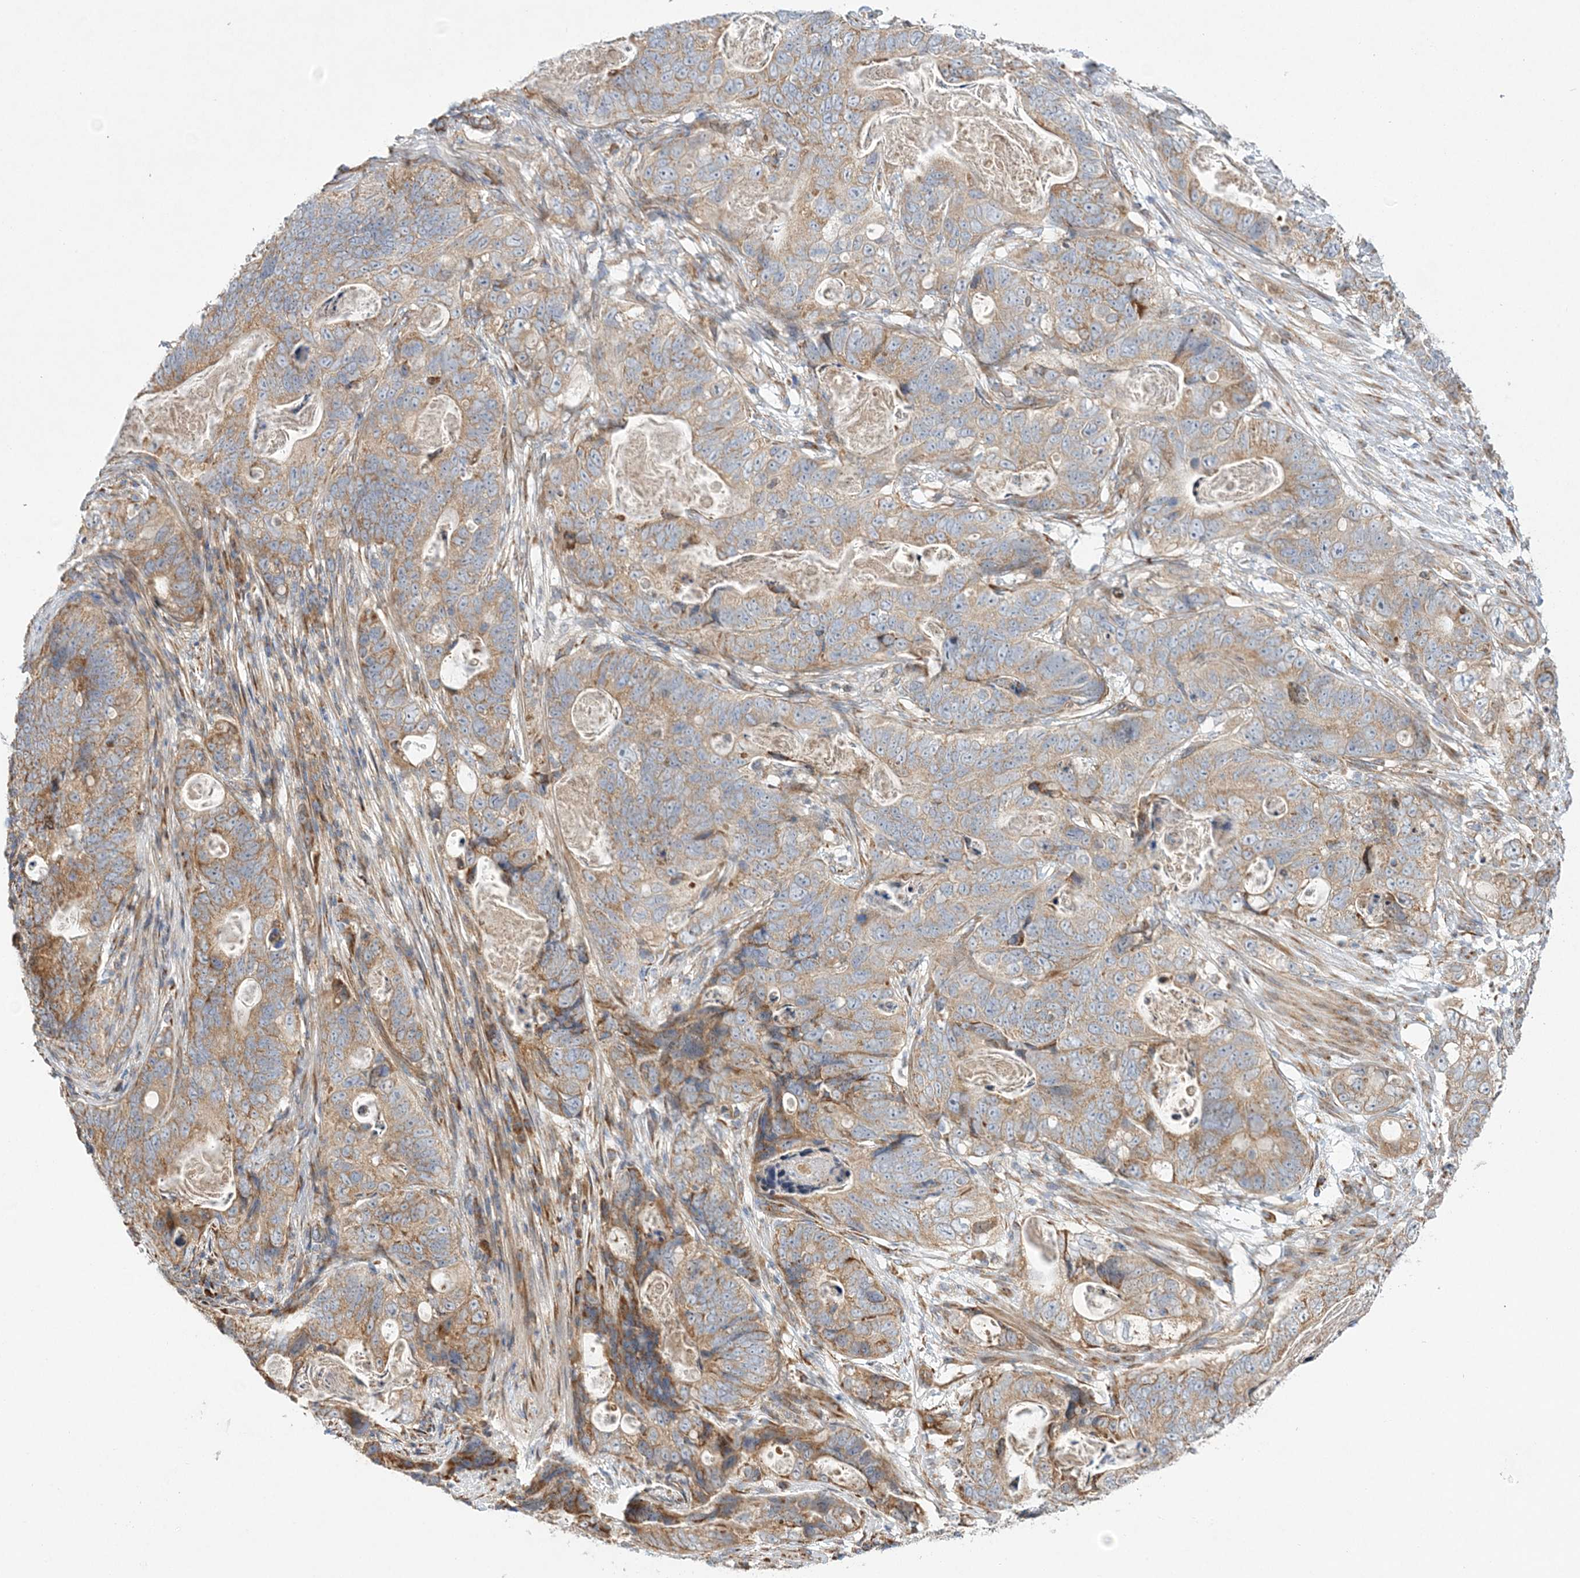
{"staining": {"intensity": "weak", "quantity": ">75%", "location": "cytoplasmic/membranous"}, "tissue": "stomach cancer", "cell_type": "Tumor cells", "image_type": "cancer", "snomed": [{"axis": "morphology", "description": "Normal tissue, NOS"}, {"axis": "morphology", "description": "Adenocarcinoma, NOS"}, {"axis": "topography", "description": "Stomach"}], "caption": "Adenocarcinoma (stomach) stained with a protein marker shows weak staining in tumor cells.", "gene": "ZFYVE16", "patient": {"sex": "female", "age": 89}}